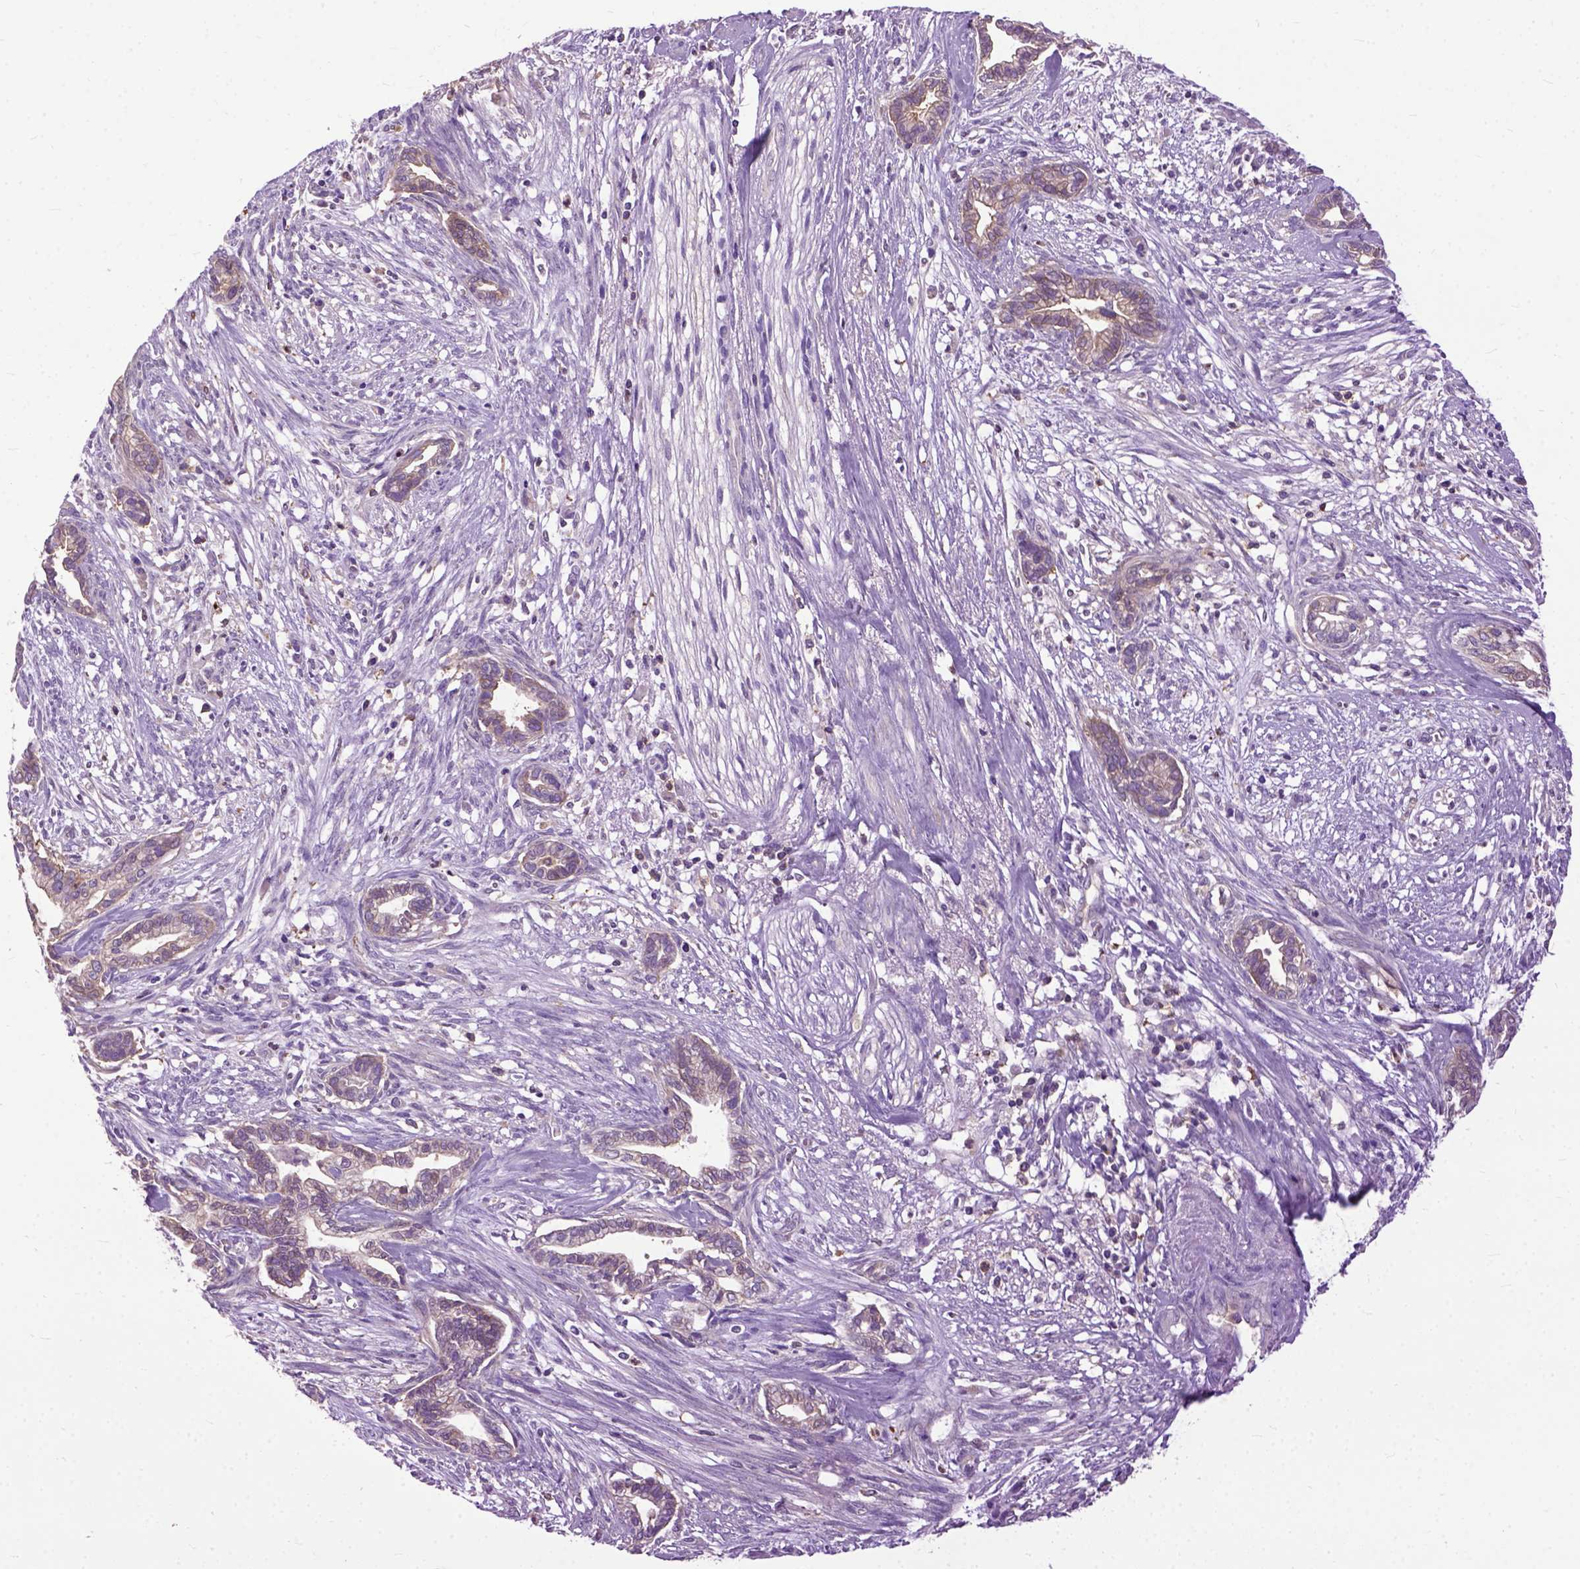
{"staining": {"intensity": "weak", "quantity": ">75%", "location": "cytoplasmic/membranous"}, "tissue": "cervical cancer", "cell_type": "Tumor cells", "image_type": "cancer", "snomed": [{"axis": "morphology", "description": "Adenocarcinoma, NOS"}, {"axis": "topography", "description": "Cervix"}], "caption": "Cervical cancer tissue shows weak cytoplasmic/membranous staining in about >75% of tumor cells, visualized by immunohistochemistry. (IHC, brightfield microscopy, high magnification).", "gene": "NAMPT", "patient": {"sex": "female", "age": 62}}